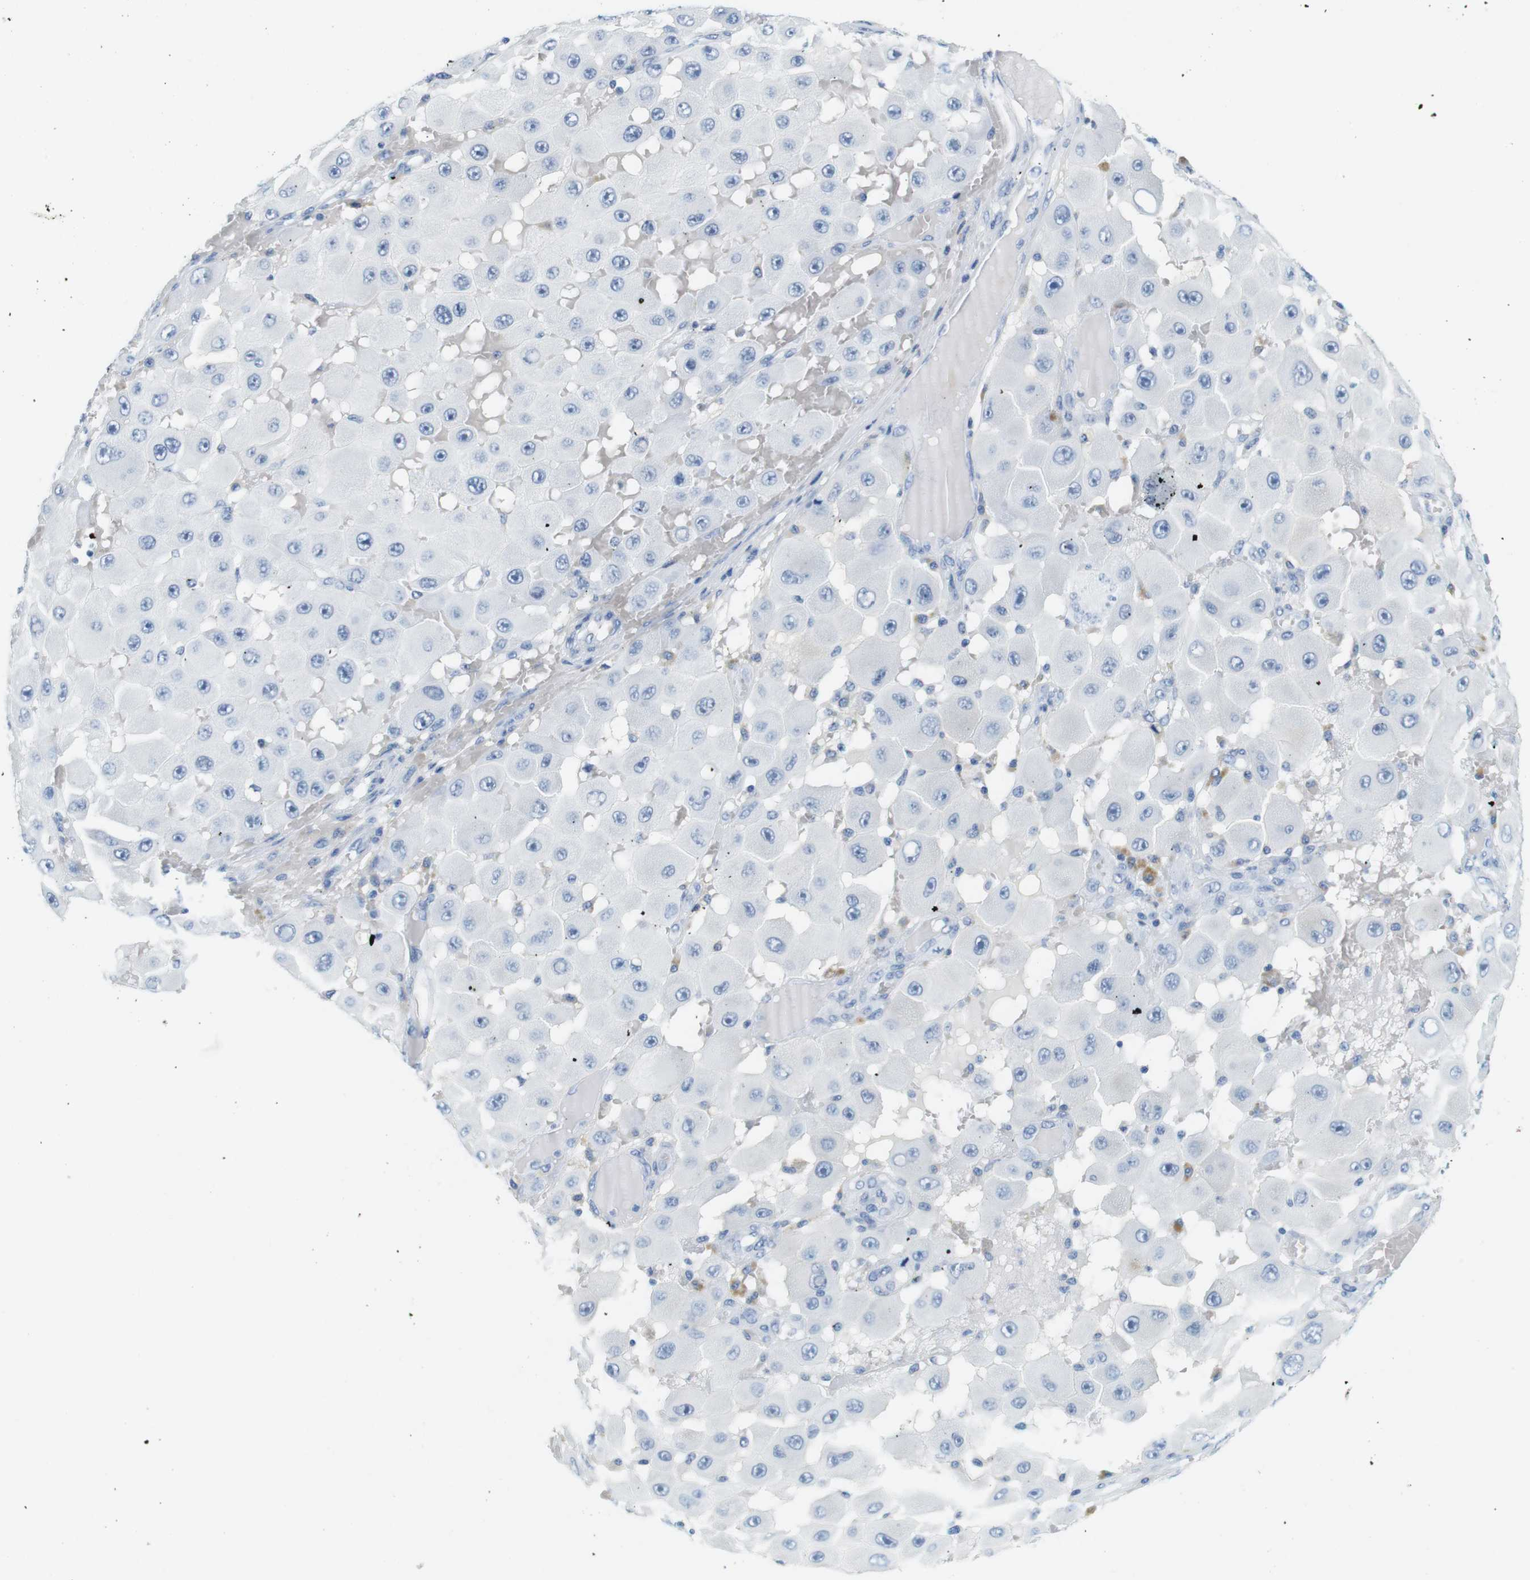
{"staining": {"intensity": "negative", "quantity": "none", "location": "none"}, "tissue": "melanoma", "cell_type": "Tumor cells", "image_type": "cancer", "snomed": [{"axis": "morphology", "description": "Malignant melanoma, NOS"}, {"axis": "topography", "description": "Skin"}], "caption": "High power microscopy image of an immunohistochemistry (IHC) micrograph of melanoma, revealing no significant expression in tumor cells. (DAB (3,3'-diaminobenzidine) immunohistochemistry with hematoxylin counter stain).", "gene": "CYP2C9", "patient": {"sex": "female", "age": 81}}